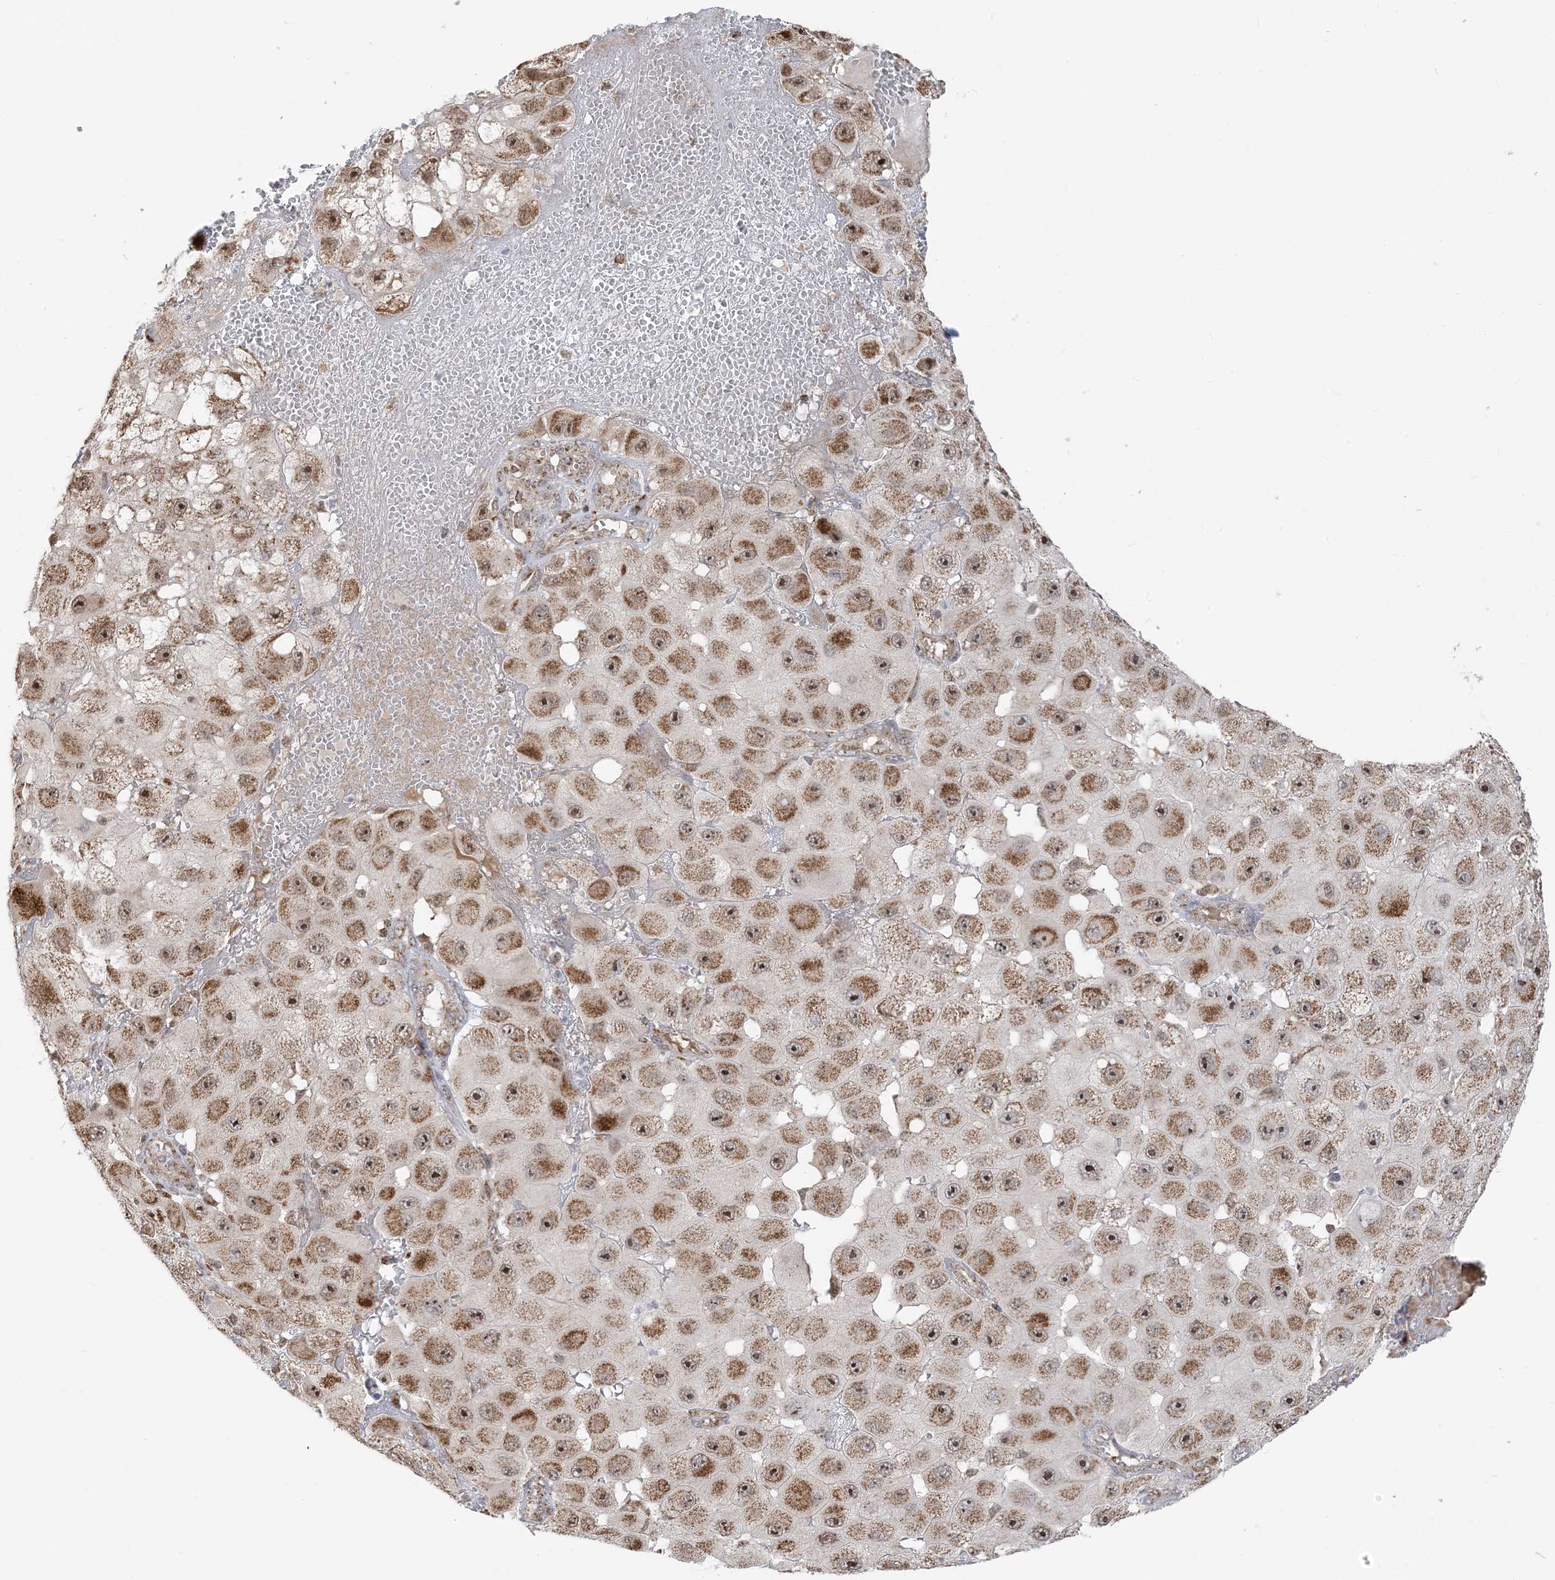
{"staining": {"intensity": "moderate", "quantity": ">75%", "location": "cytoplasmic/membranous,nuclear"}, "tissue": "melanoma", "cell_type": "Tumor cells", "image_type": "cancer", "snomed": [{"axis": "morphology", "description": "Malignant melanoma, NOS"}, {"axis": "topography", "description": "Skin"}], "caption": "The image demonstrates a brown stain indicating the presence of a protein in the cytoplasmic/membranous and nuclear of tumor cells in melanoma.", "gene": "MAPKBP1", "patient": {"sex": "female", "age": 81}}